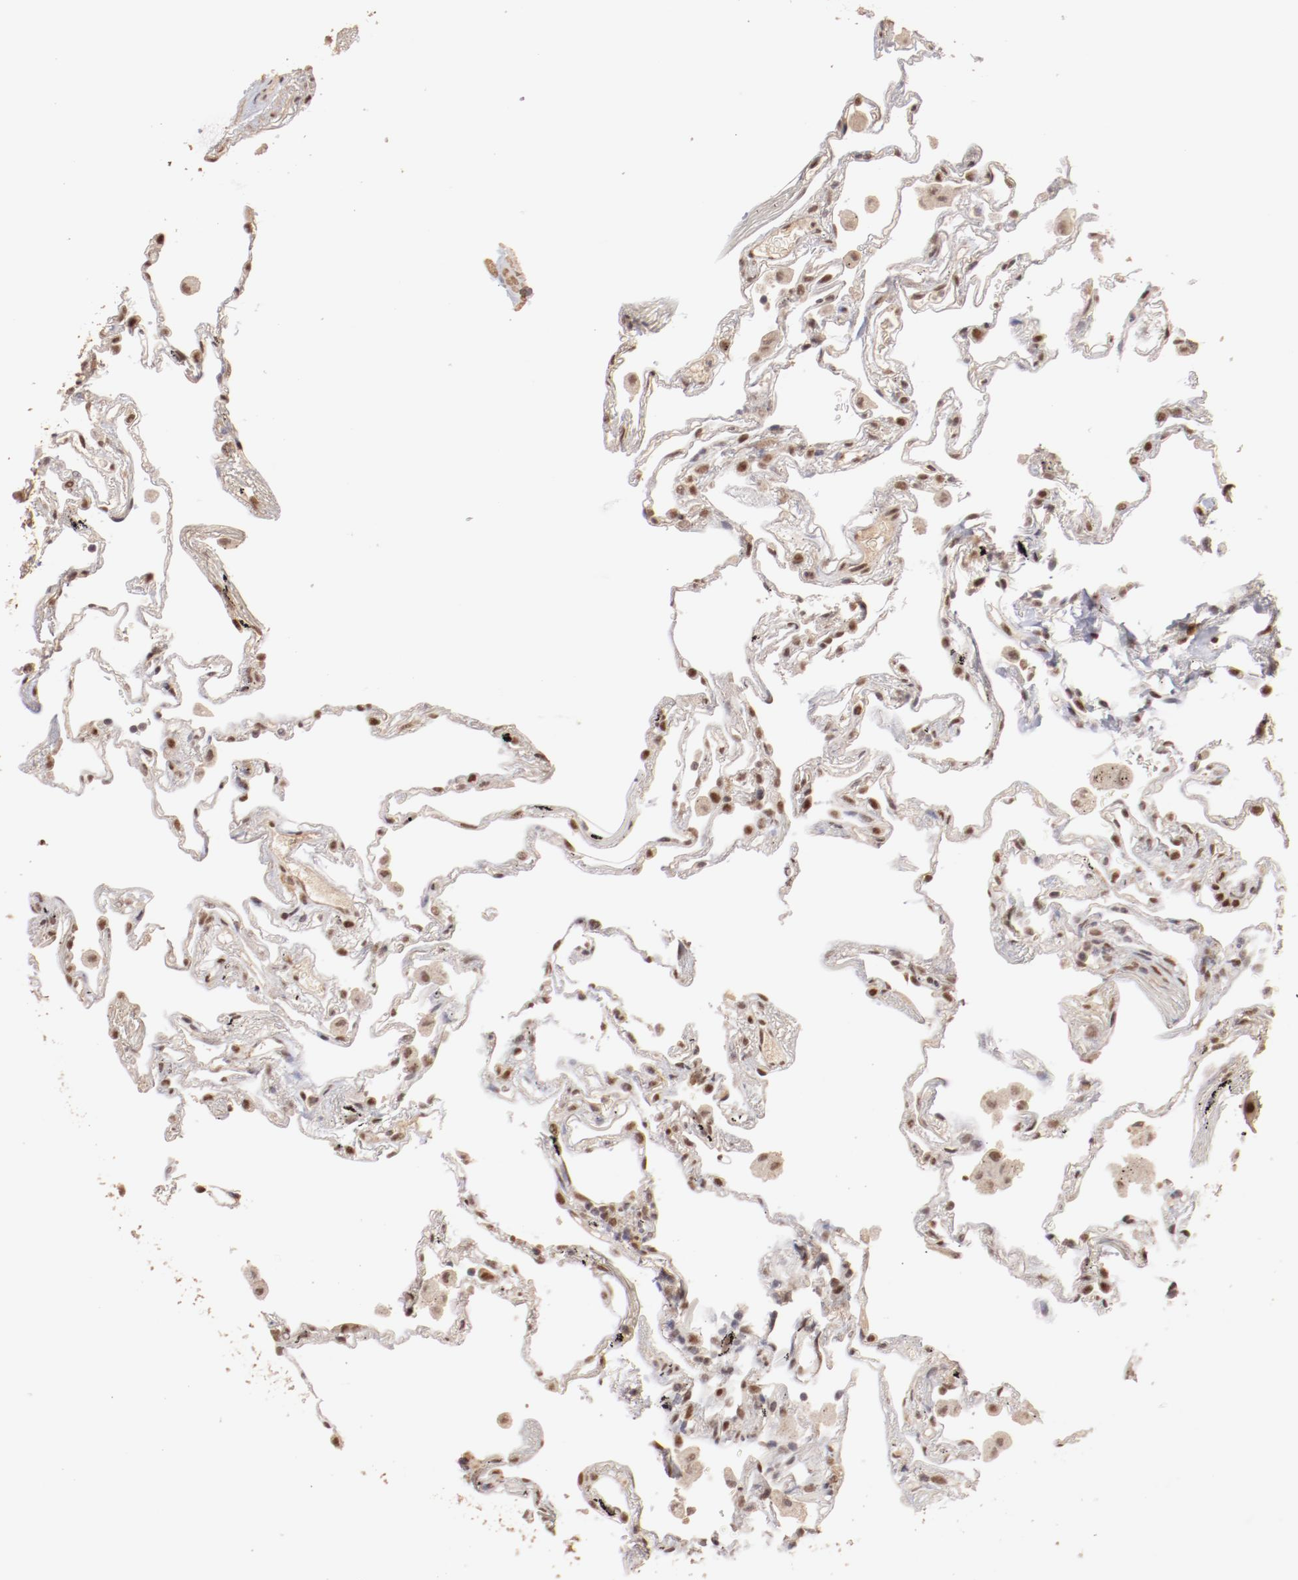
{"staining": {"intensity": "moderate", "quantity": ">75%", "location": "nuclear"}, "tissue": "lung", "cell_type": "Alveolar cells", "image_type": "normal", "snomed": [{"axis": "morphology", "description": "Normal tissue, NOS"}, {"axis": "morphology", "description": "Inflammation, NOS"}, {"axis": "topography", "description": "Lung"}], "caption": "This is an image of immunohistochemistry (IHC) staining of unremarkable lung, which shows moderate positivity in the nuclear of alveolar cells.", "gene": "CLOCK", "patient": {"sex": "male", "age": 69}}